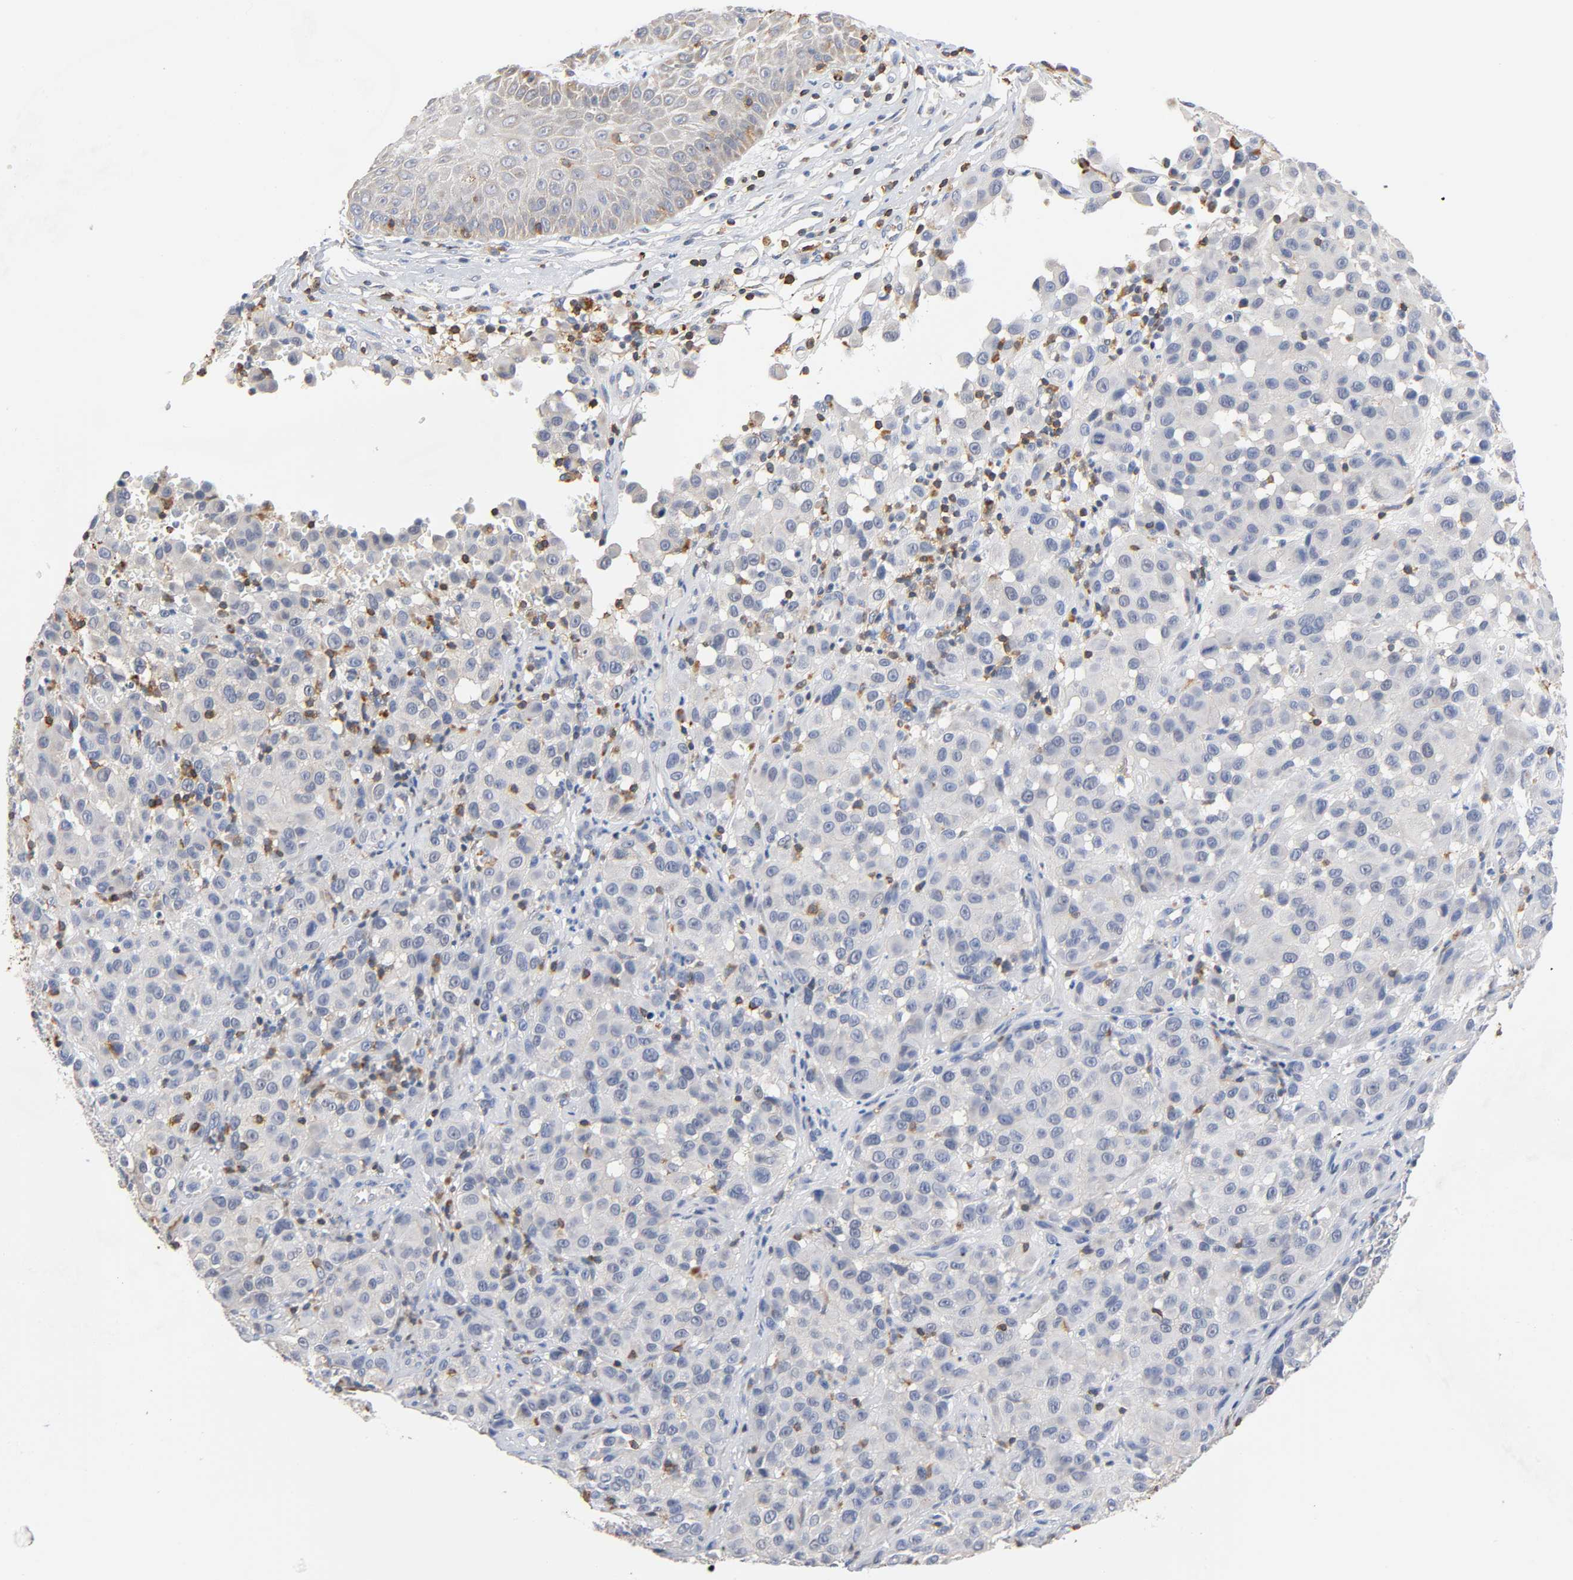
{"staining": {"intensity": "negative", "quantity": "none", "location": "none"}, "tissue": "melanoma", "cell_type": "Tumor cells", "image_type": "cancer", "snomed": [{"axis": "morphology", "description": "Malignant melanoma, NOS"}, {"axis": "topography", "description": "Skin"}], "caption": "High magnification brightfield microscopy of melanoma stained with DAB (3,3'-diaminobenzidine) (brown) and counterstained with hematoxylin (blue): tumor cells show no significant staining.", "gene": "UCKL1", "patient": {"sex": "female", "age": 21}}